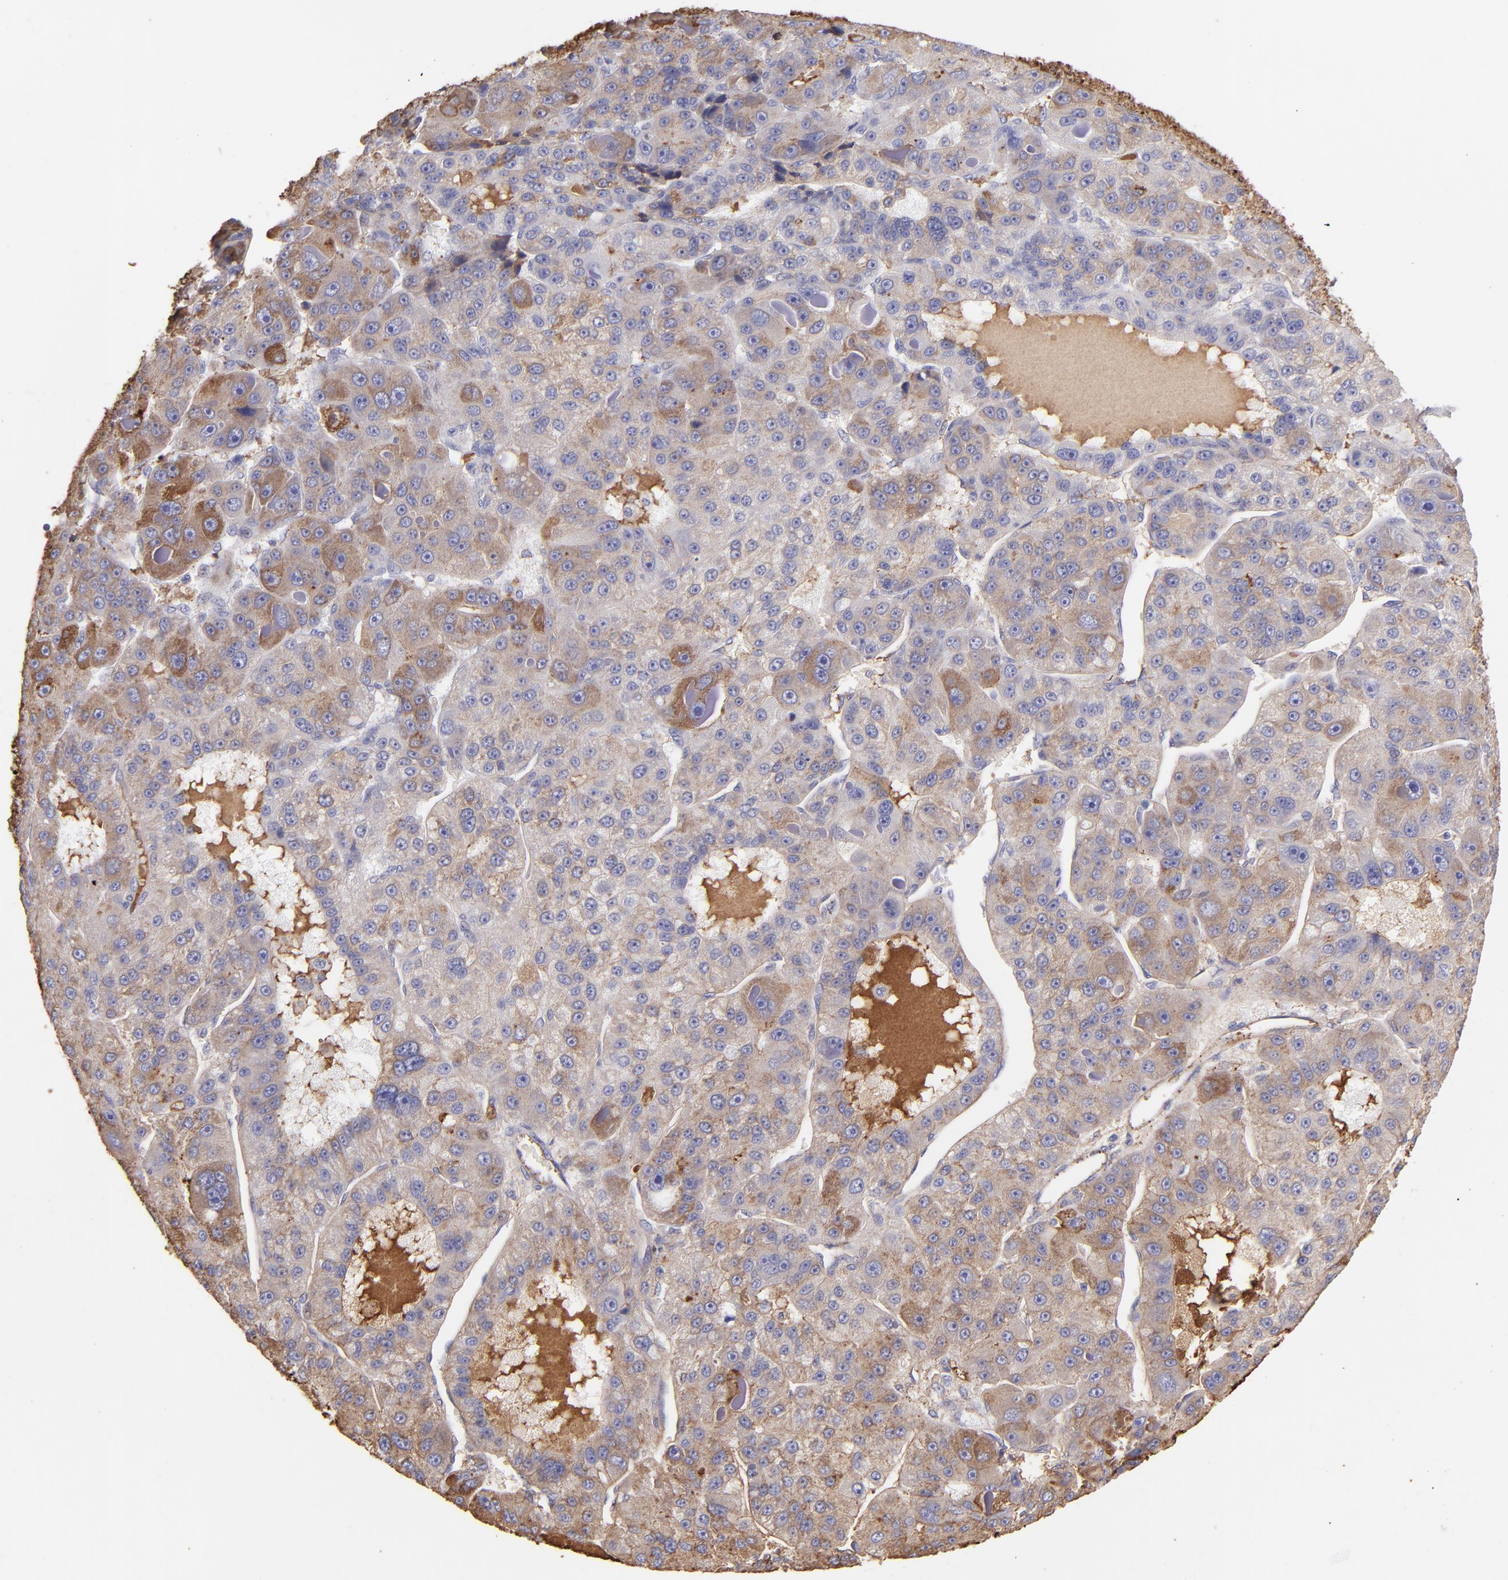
{"staining": {"intensity": "moderate", "quantity": ">75%", "location": "cytoplasmic/membranous"}, "tissue": "liver cancer", "cell_type": "Tumor cells", "image_type": "cancer", "snomed": [{"axis": "morphology", "description": "Carcinoma, Hepatocellular, NOS"}, {"axis": "topography", "description": "Liver"}], "caption": "An immunohistochemistry histopathology image of neoplastic tissue is shown. Protein staining in brown labels moderate cytoplasmic/membranous positivity in hepatocellular carcinoma (liver) within tumor cells.", "gene": "FGB", "patient": {"sex": "male", "age": 76}}